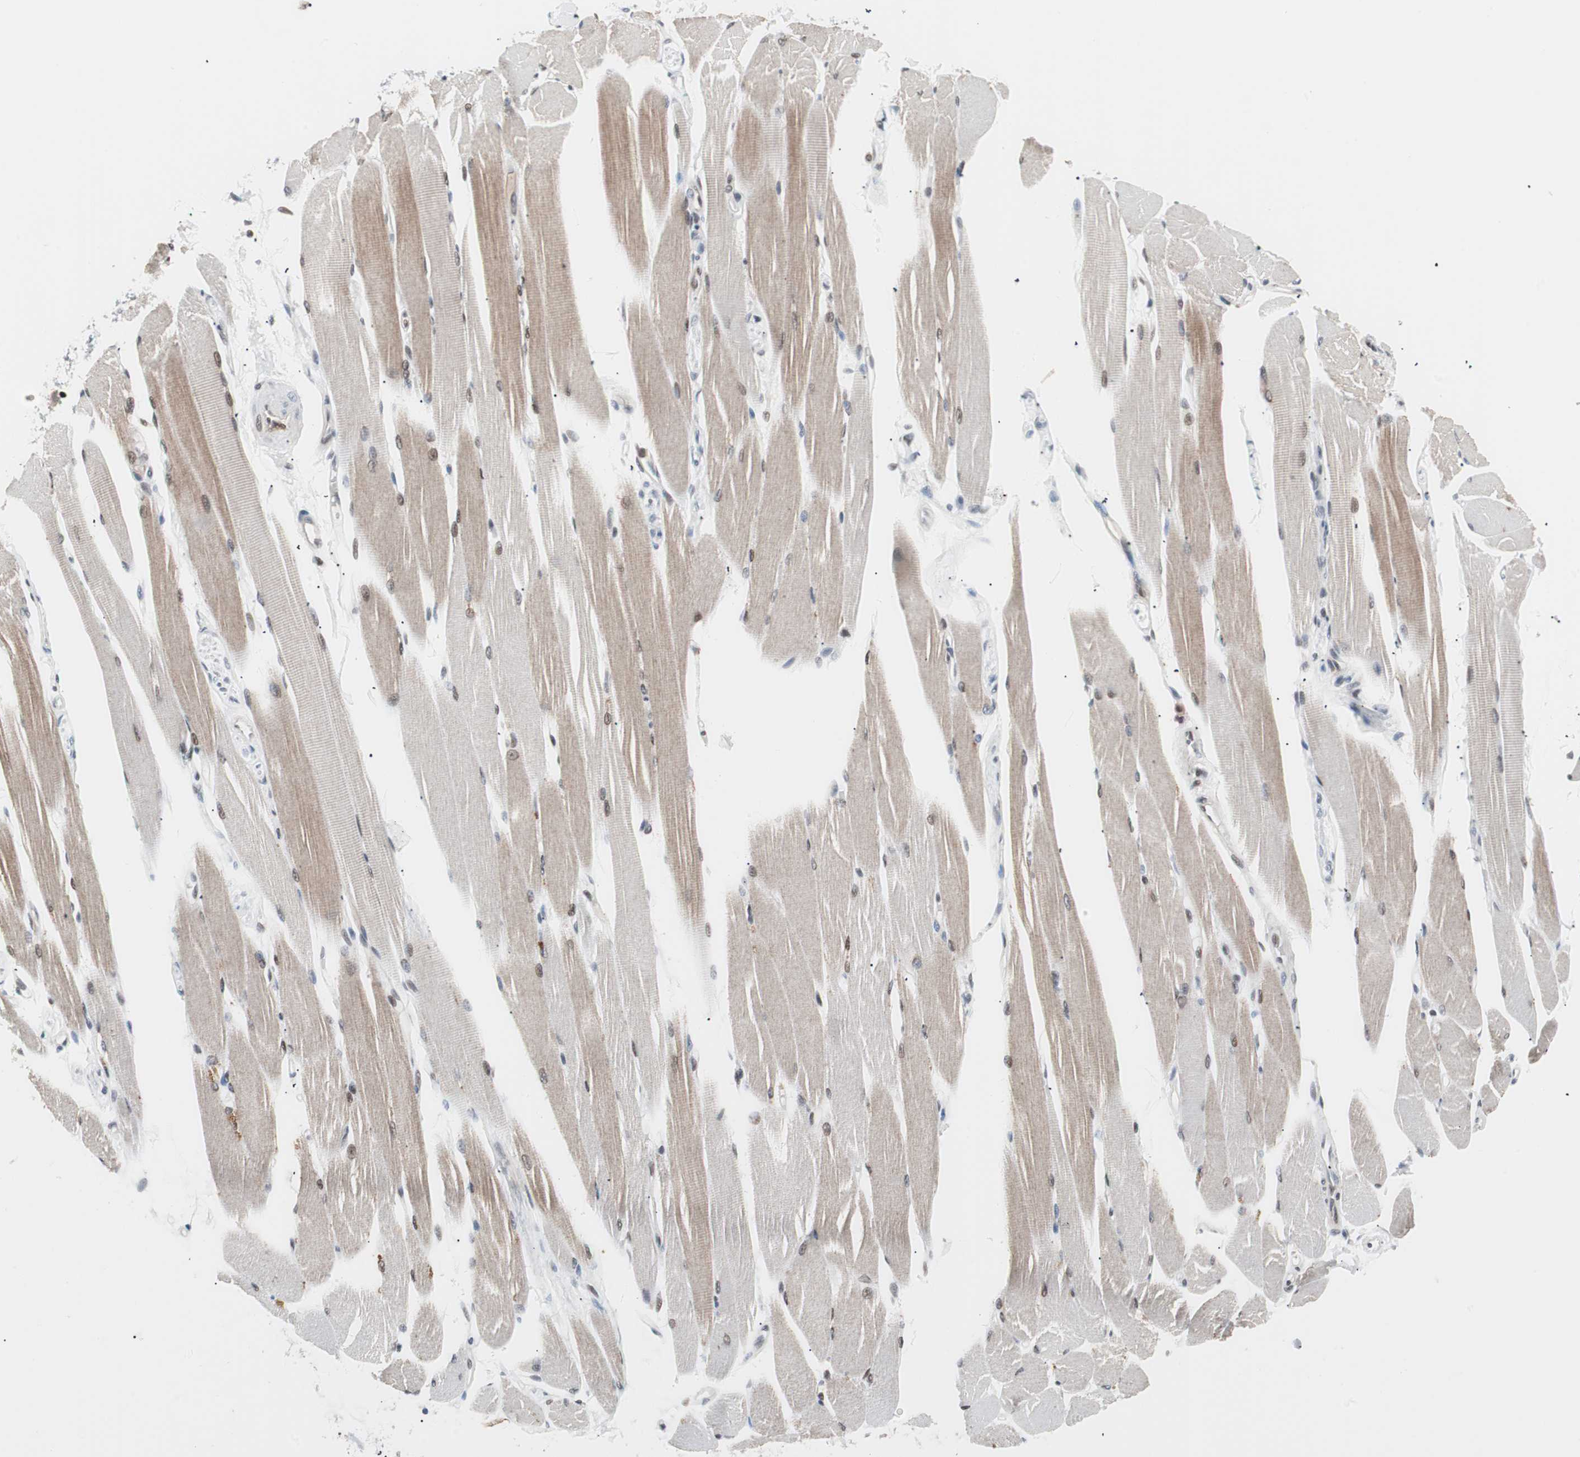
{"staining": {"intensity": "weak", "quantity": "25%-75%", "location": "cytoplasmic/membranous"}, "tissue": "skeletal muscle", "cell_type": "Myocytes", "image_type": "normal", "snomed": [{"axis": "morphology", "description": "Normal tissue, NOS"}, {"axis": "topography", "description": "Skeletal muscle"}, {"axis": "topography", "description": "Peripheral nerve tissue"}], "caption": "Skeletal muscle stained for a protein reveals weak cytoplasmic/membranous positivity in myocytes. Nuclei are stained in blue.", "gene": "POLH", "patient": {"sex": "female", "age": 84}}